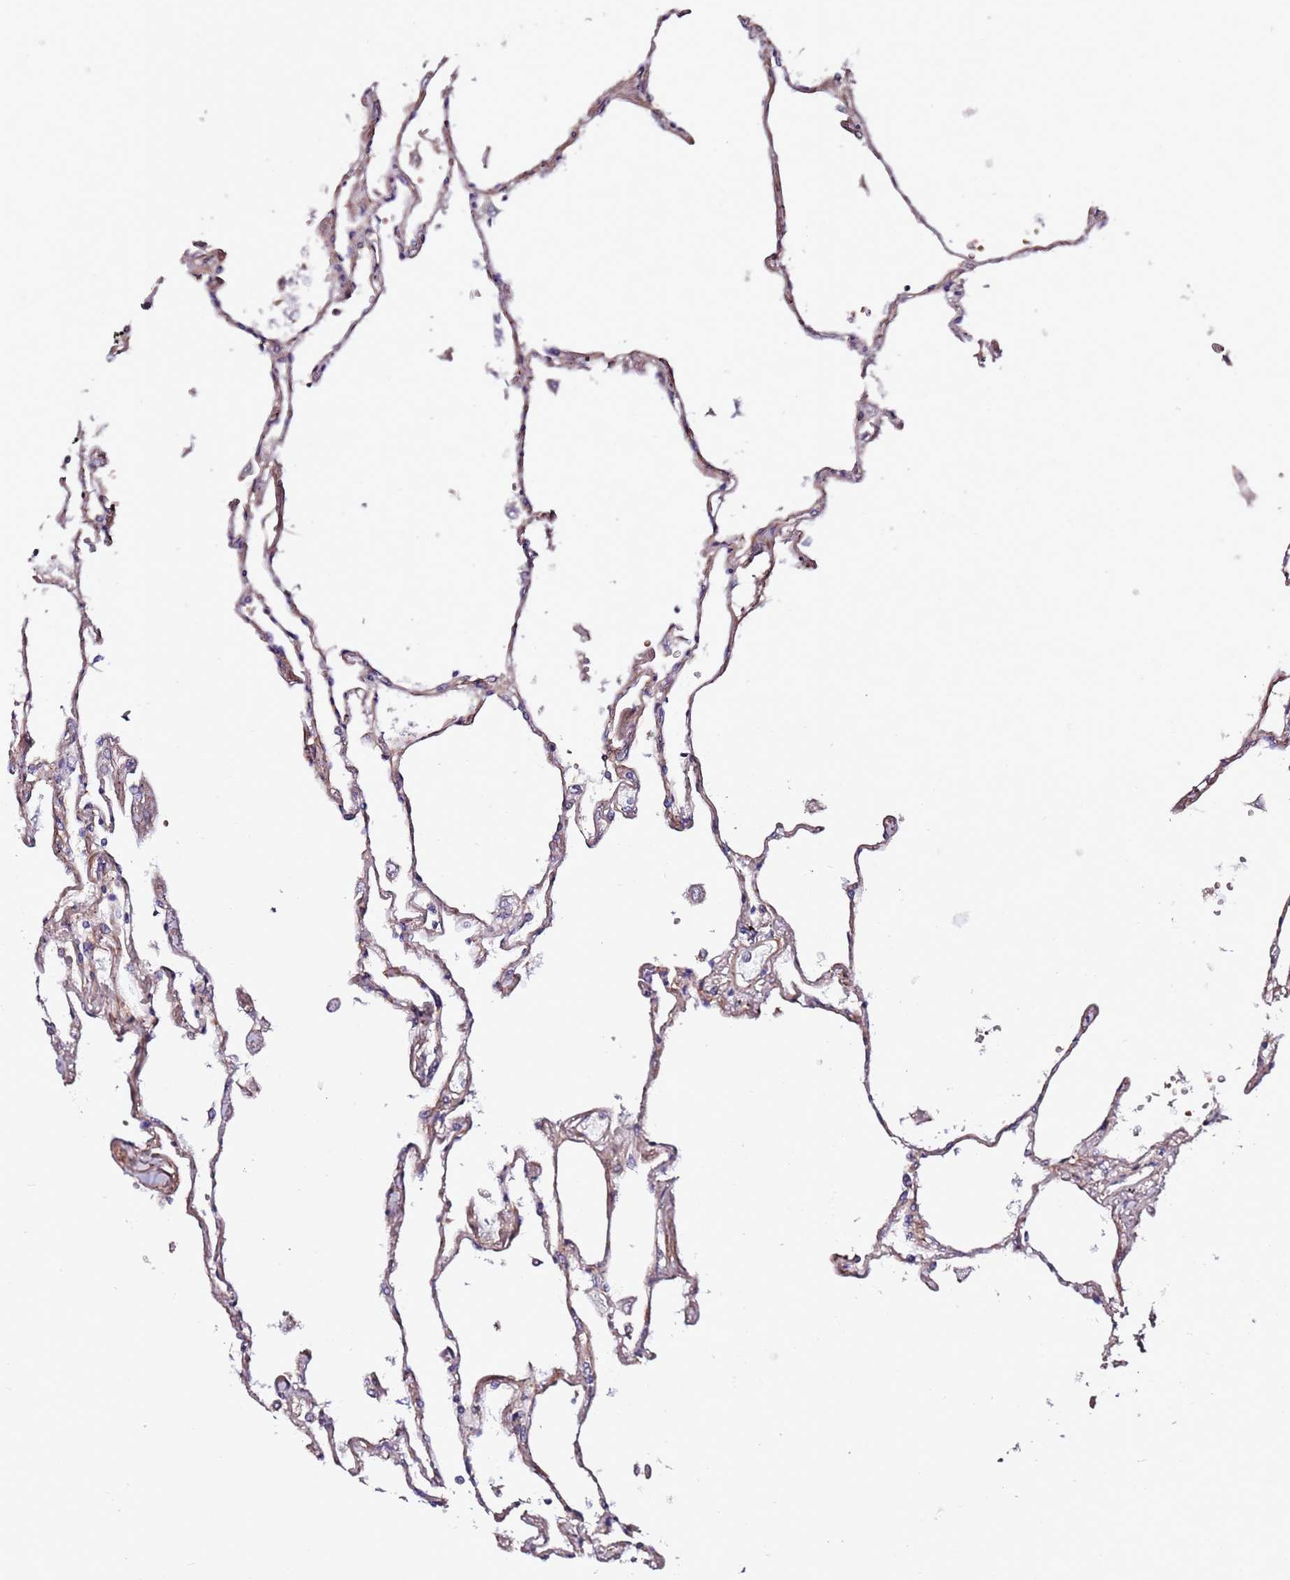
{"staining": {"intensity": "negative", "quantity": "none", "location": "none"}, "tissue": "lung", "cell_type": "Alveolar cells", "image_type": "normal", "snomed": [{"axis": "morphology", "description": "Normal tissue, NOS"}, {"axis": "topography", "description": "Lung"}], "caption": "DAB (3,3'-diaminobenzidine) immunohistochemical staining of normal human lung exhibits no significant staining in alveolar cells.", "gene": "C3orf80", "patient": {"sex": "female", "age": 67}}